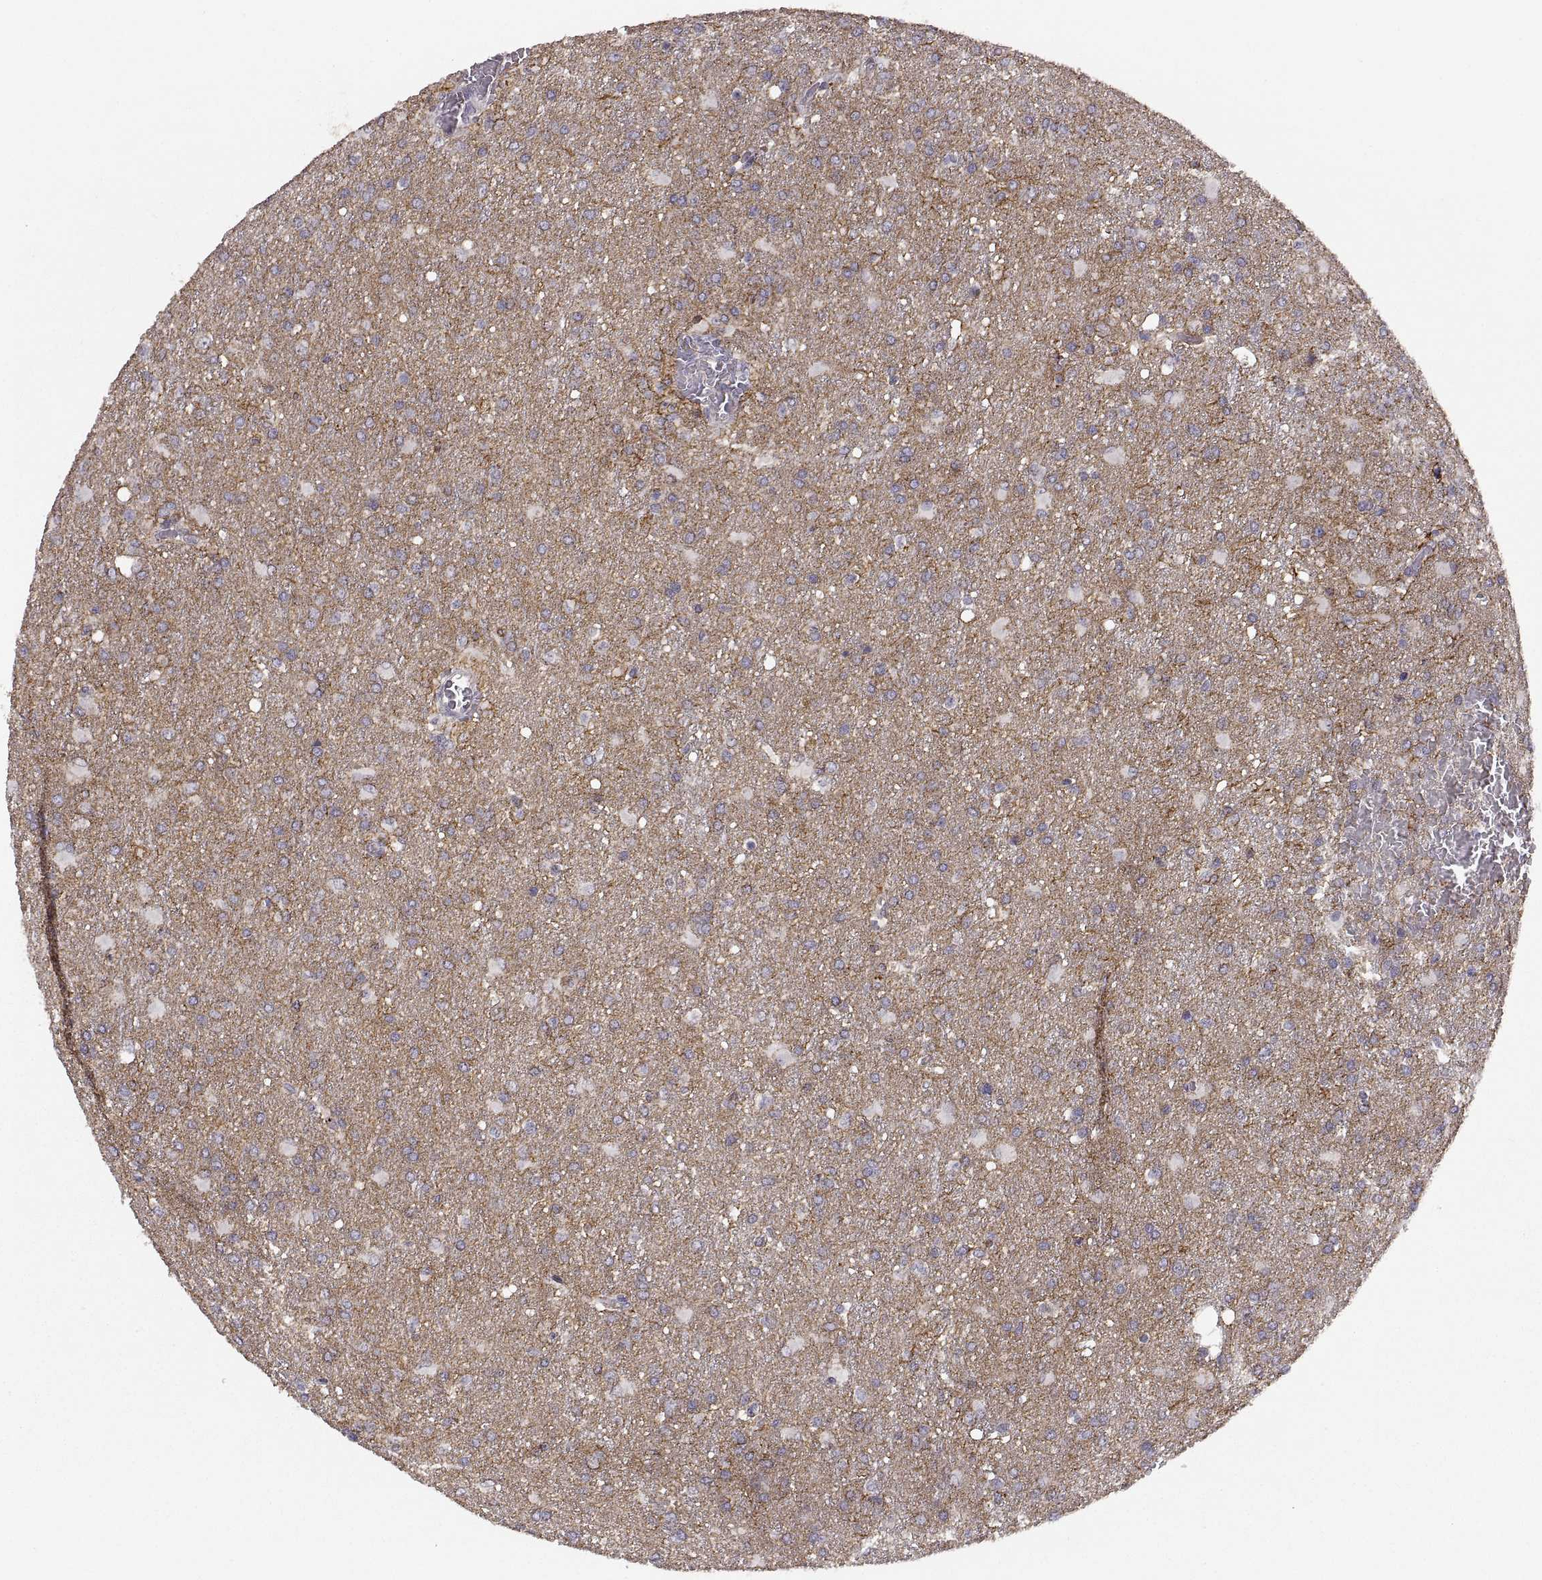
{"staining": {"intensity": "negative", "quantity": "none", "location": "none"}, "tissue": "glioma", "cell_type": "Tumor cells", "image_type": "cancer", "snomed": [{"axis": "morphology", "description": "Glioma, malignant, High grade"}, {"axis": "topography", "description": "Brain"}], "caption": "This is an immunohistochemistry (IHC) histopathology image of human malignant high-grade glioma. There is no expression in tumor cells.", "gene": "CDH2", "patient": {"sex": "male", "age": 68}}